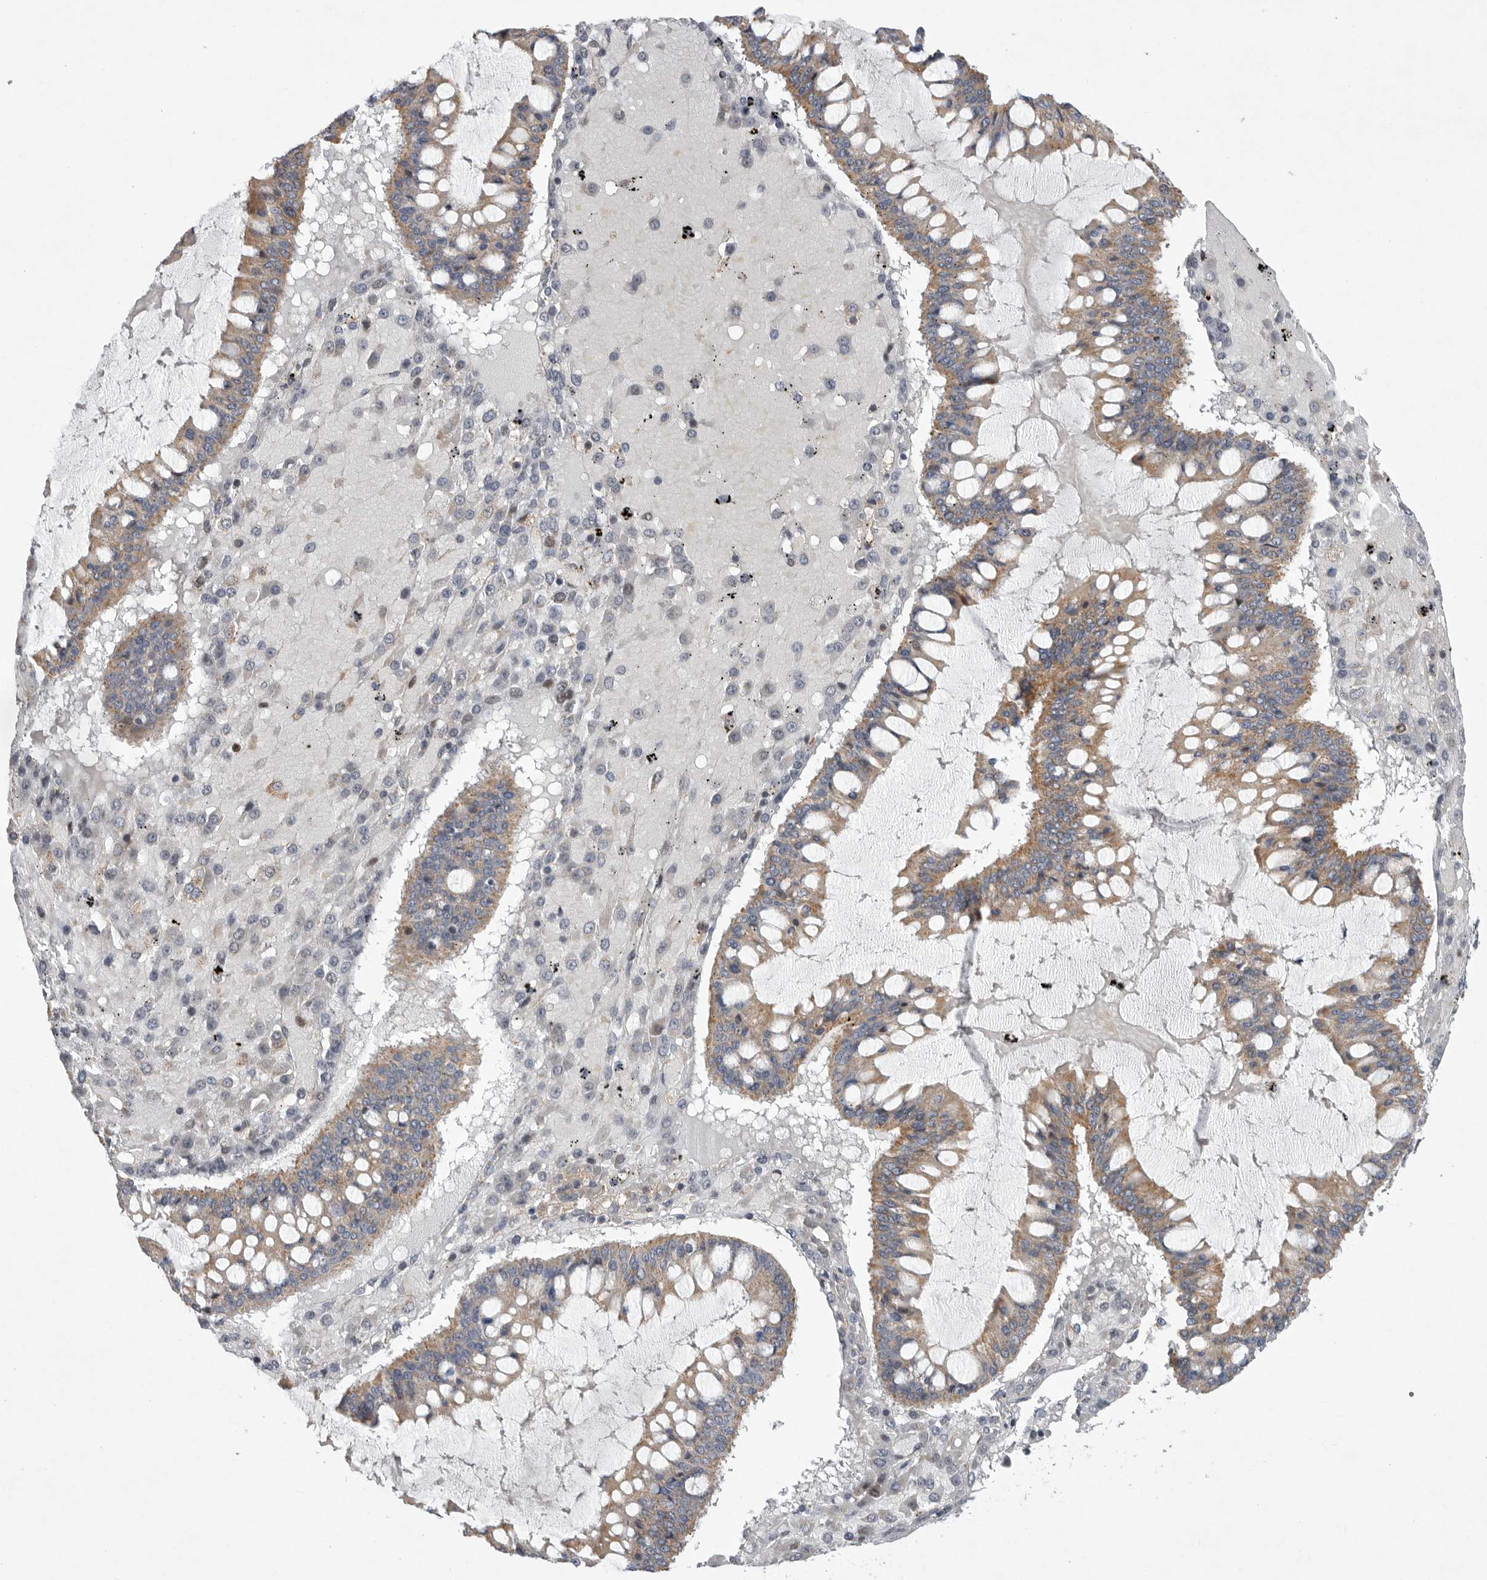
{"staining": {"intensity": "moderate", "quantity": ">75%", "location": "cytoplasmic/membranous"}, "tissue": "ovarian cancer", "cell_type": "Tumor cells", "image_type": "cancer", "snomed": [{"axis": "morphology", "description": "Cystadenocarcinoma, mucinous, NOS"}, {"axis": "topography", "description": "Ovary"}], "caption": "This photomicrograph demonstrates immunohistochemistry staining of ovarian mucinous cystadenocarcinoma, with medium moderate cytoplasmic/membranous expression in about >75% of tumor cells.", "gene": "MPZL1", "patient": {"sex": "female", "age": 73}}